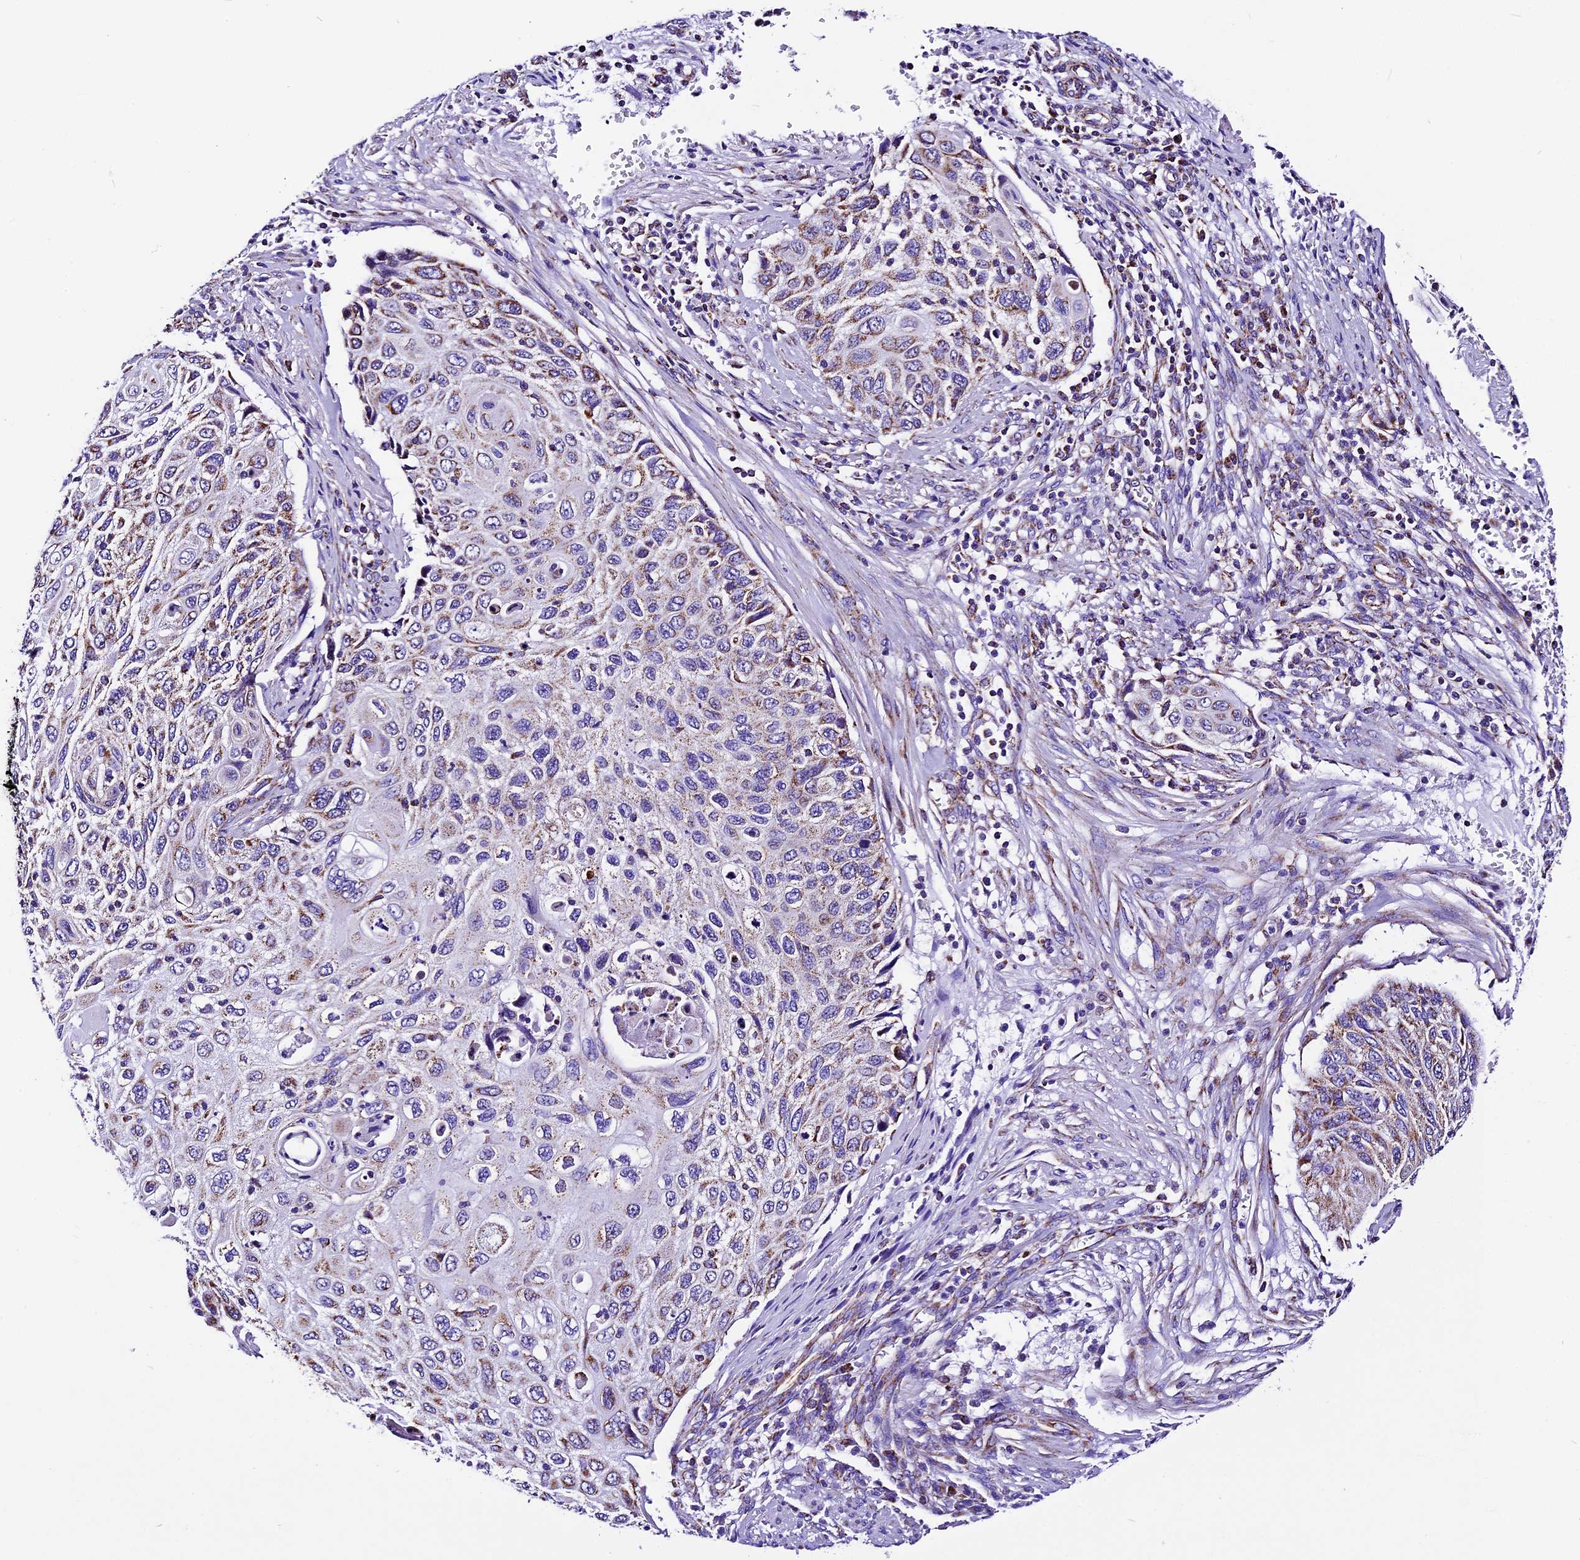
{"staining": {"intensity": "moderate", "quantity": "25%-75%", "location": "cytoplasmic/membranous"}, "tissue": "cervical cancer", "cell_type": "Tumor cells", "image_type": "cancer", "snomed": [{"axis": "morphology", "description": "Squamous cell carcinoma, NOS"}, {"axis": "topography", "description": "Cervix"}], "caption": "This micrograph demonstrates IHC staining of human cervical cancer, with medium moderate cytoplasmic/membranous positivity in about 25%-75% of tumor cells.", "gene": "DCAF5", "patient": {"sex": "female", "age": 70}}